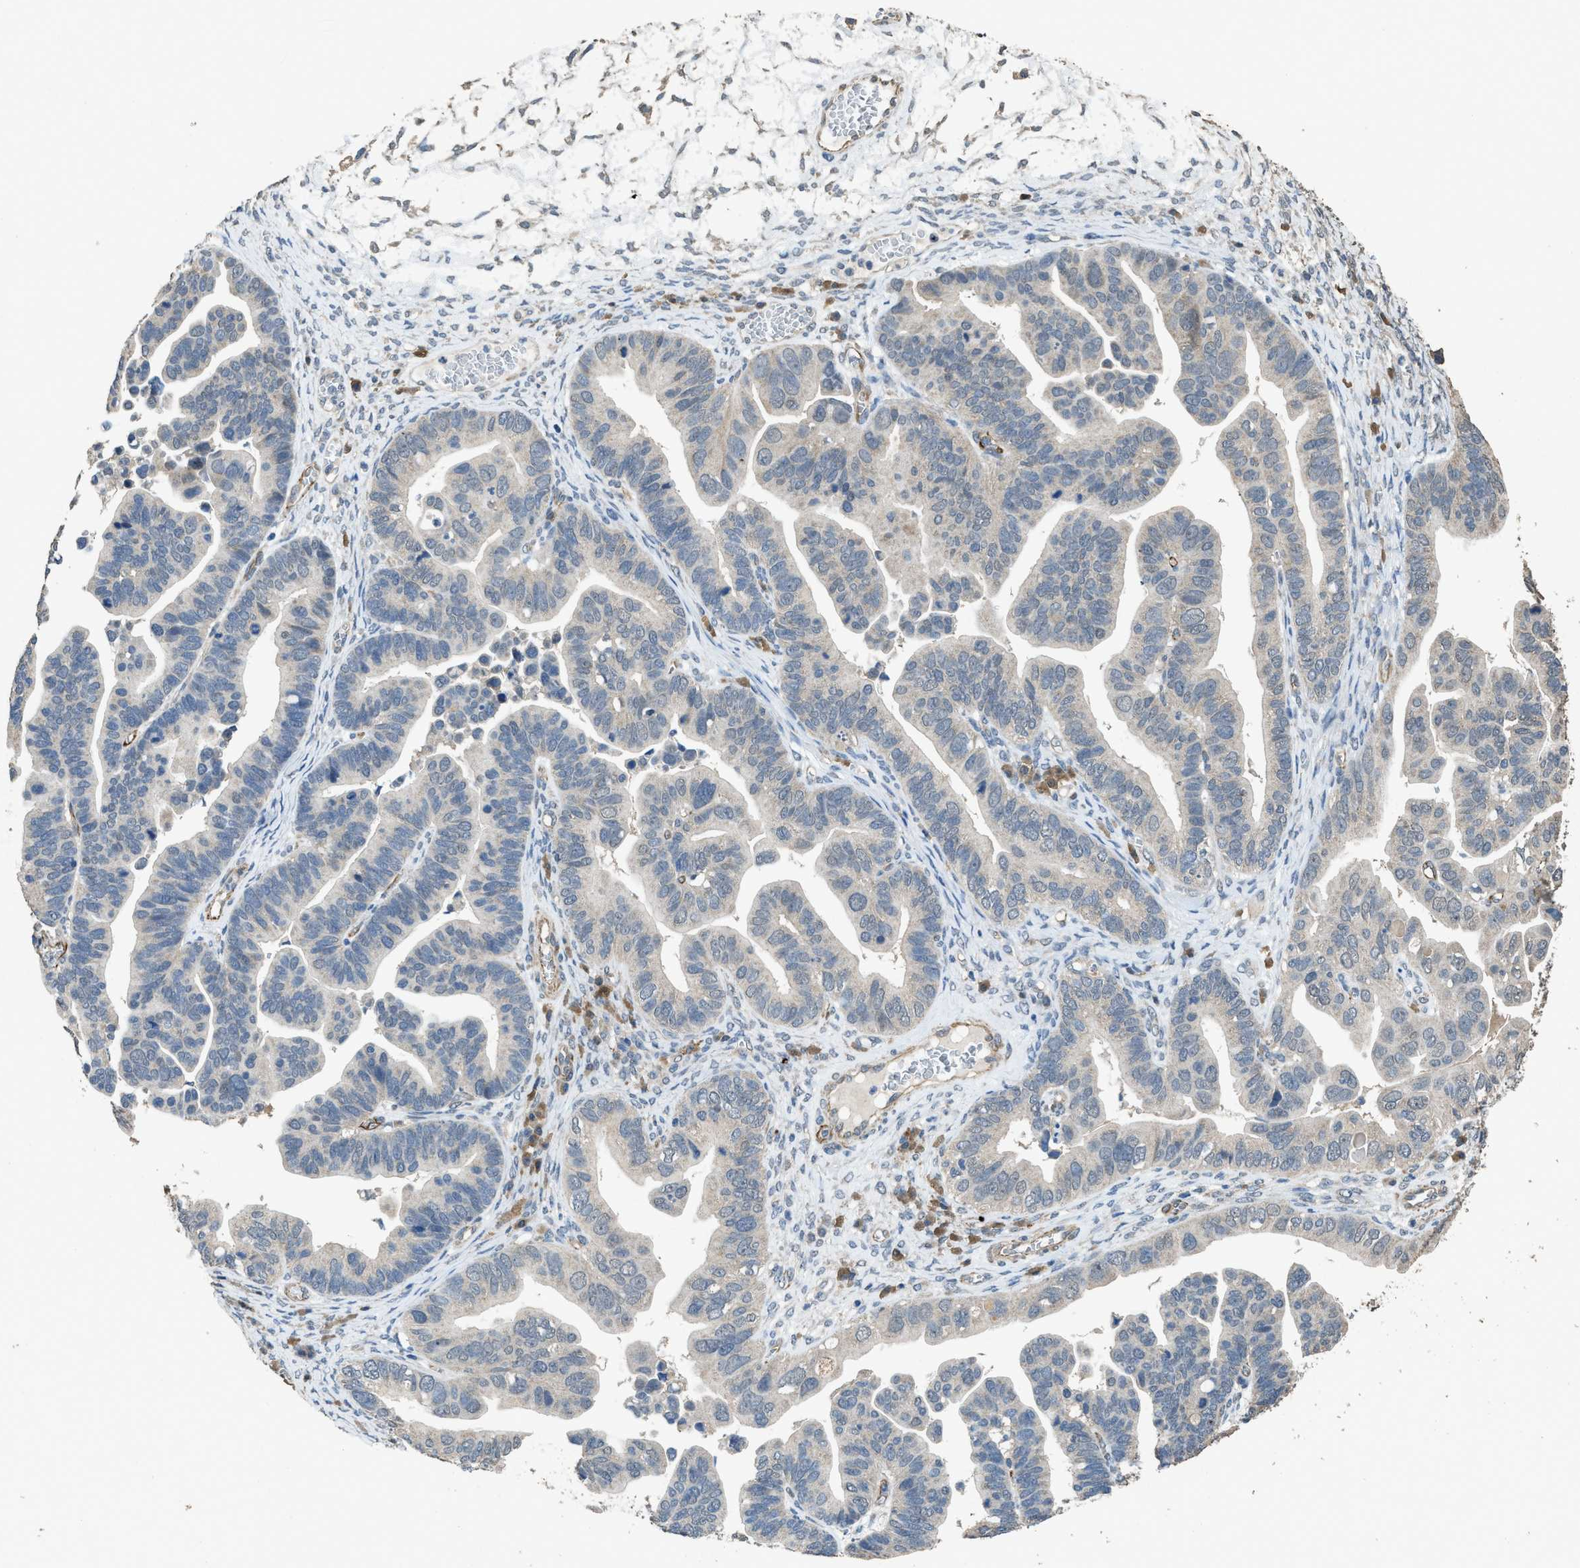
{"staining": {"intensity": "negative", "quantity": "none", "location": "none"}, "tissue": "ovarian cancer", "cell_type": "Tumor cells", "image_type": "cancer", "snomed": [{"axis": "morphology", "description": "Cystadenocarcinoma, serous, NOS"}, {"axis": "topography", "description": "Ovary"}], "caption": "There is no significant positivity in tumor cells of ovarian serous cystadenocarcinoma. Brightfield microscopy of immunohistochemistry stained with DAB (3,3'-diaminobenzidine) (brown) and hematoxylin (blue), captured at high magnification.", "gene": "SYNM", "patient": {"sex": "female", "age": 56}}